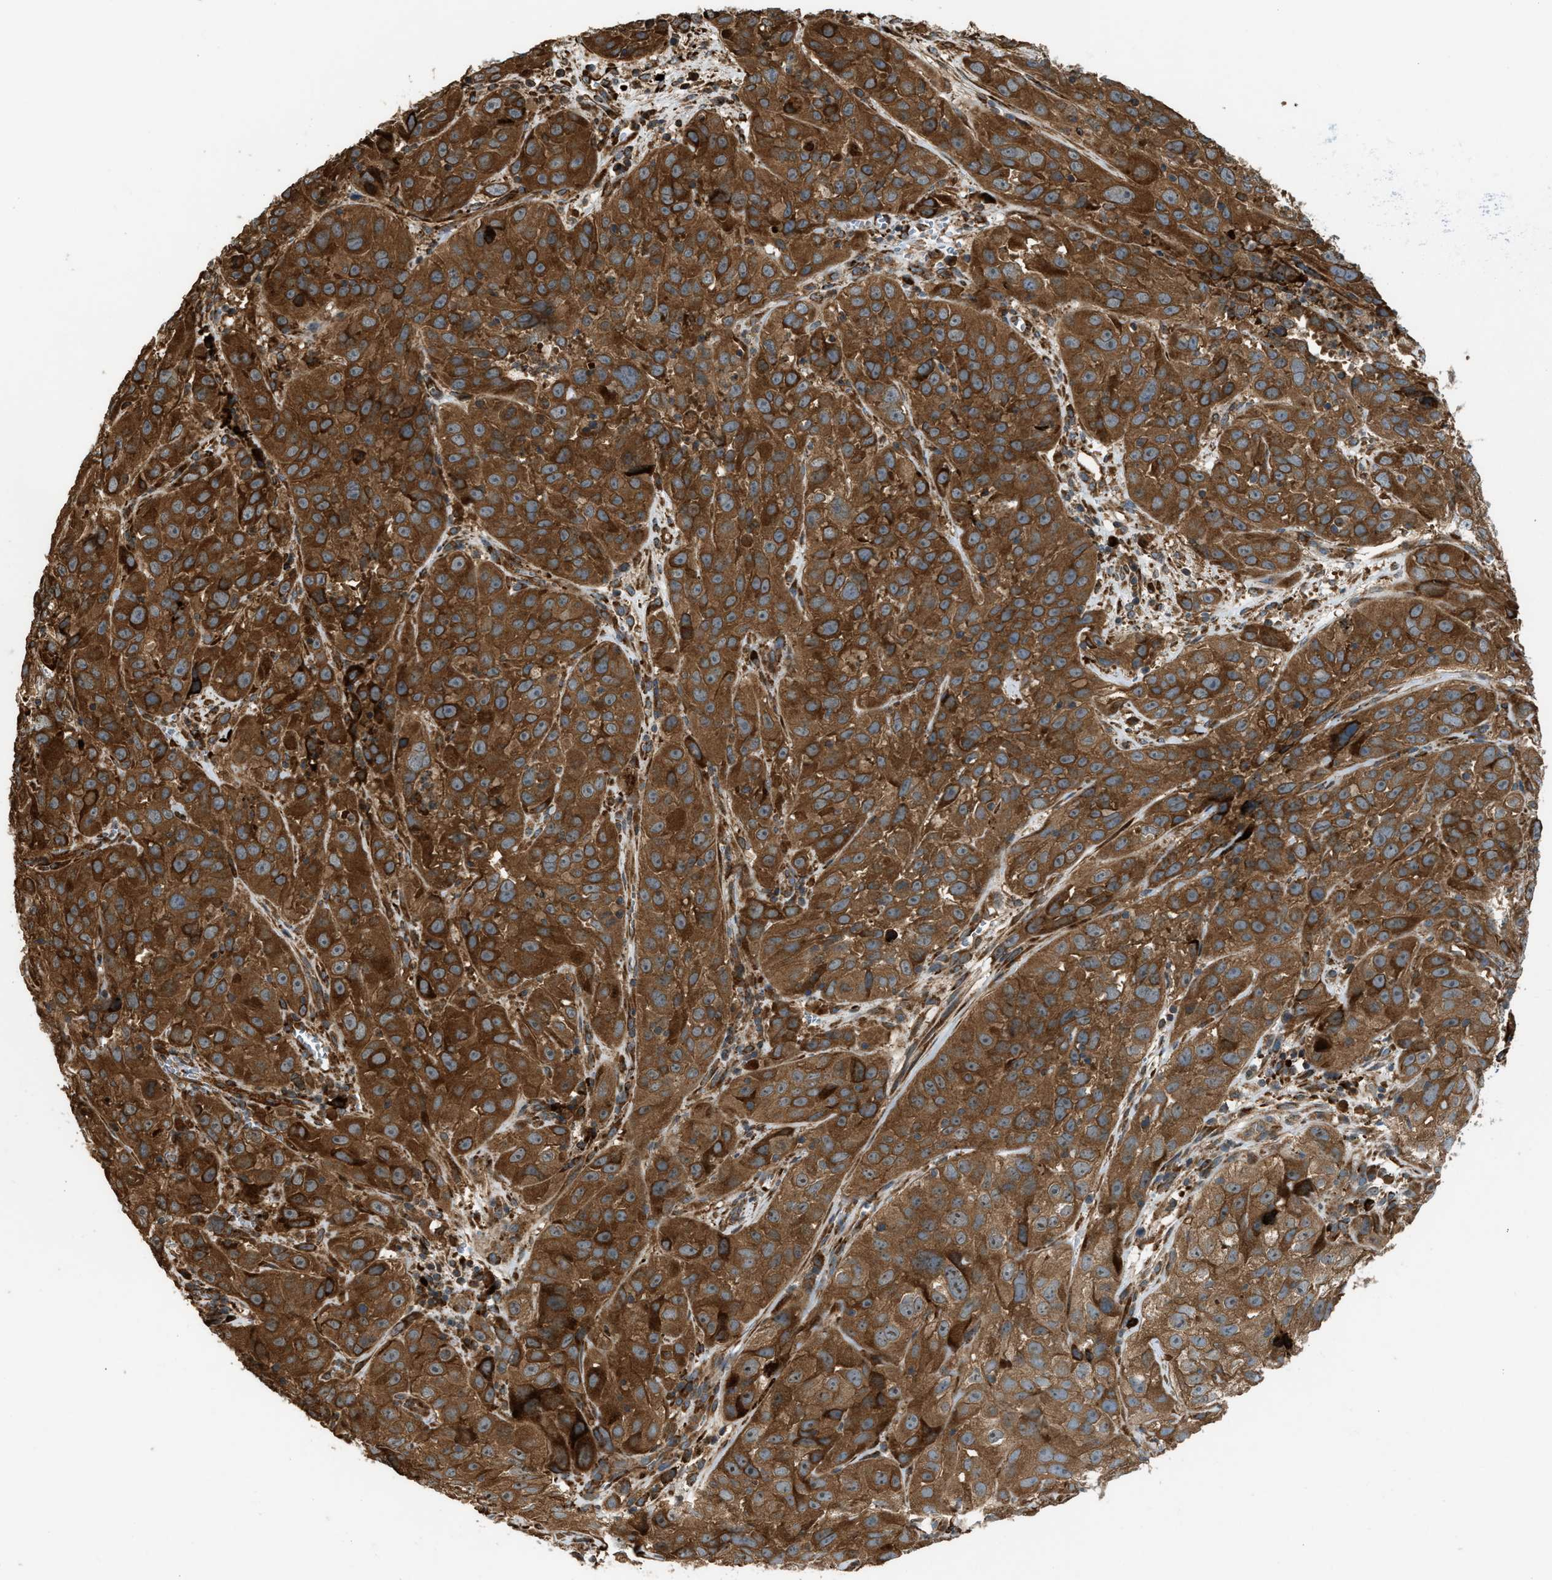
{"staining": {"intensity": "strong", "quantity": ">75%", "location": "cytoplasmic/membranous"}, "tissue": "cervical cancer", "cell_type": "Tumor cells", "image_type": "cancer", "snomed": [{"axis": "morphology", "description": "Squamous cell carcinoma, NOS"}, {"axis": "topography", "description": "Cervix"}], "caption": "Immunohistochemical staining of cervical cancer (squamous cell carcinoma) demonstrates strong cytoplasmic/membranous protein expression in approximately >75% of tumor cells. Using DAB (brown) and hematoxylin (blue) stains, captured at high magnification using brightfield microscopy.", "gene": "BAIAP2L1", "patient": {"sex": "female", "age": 32}}